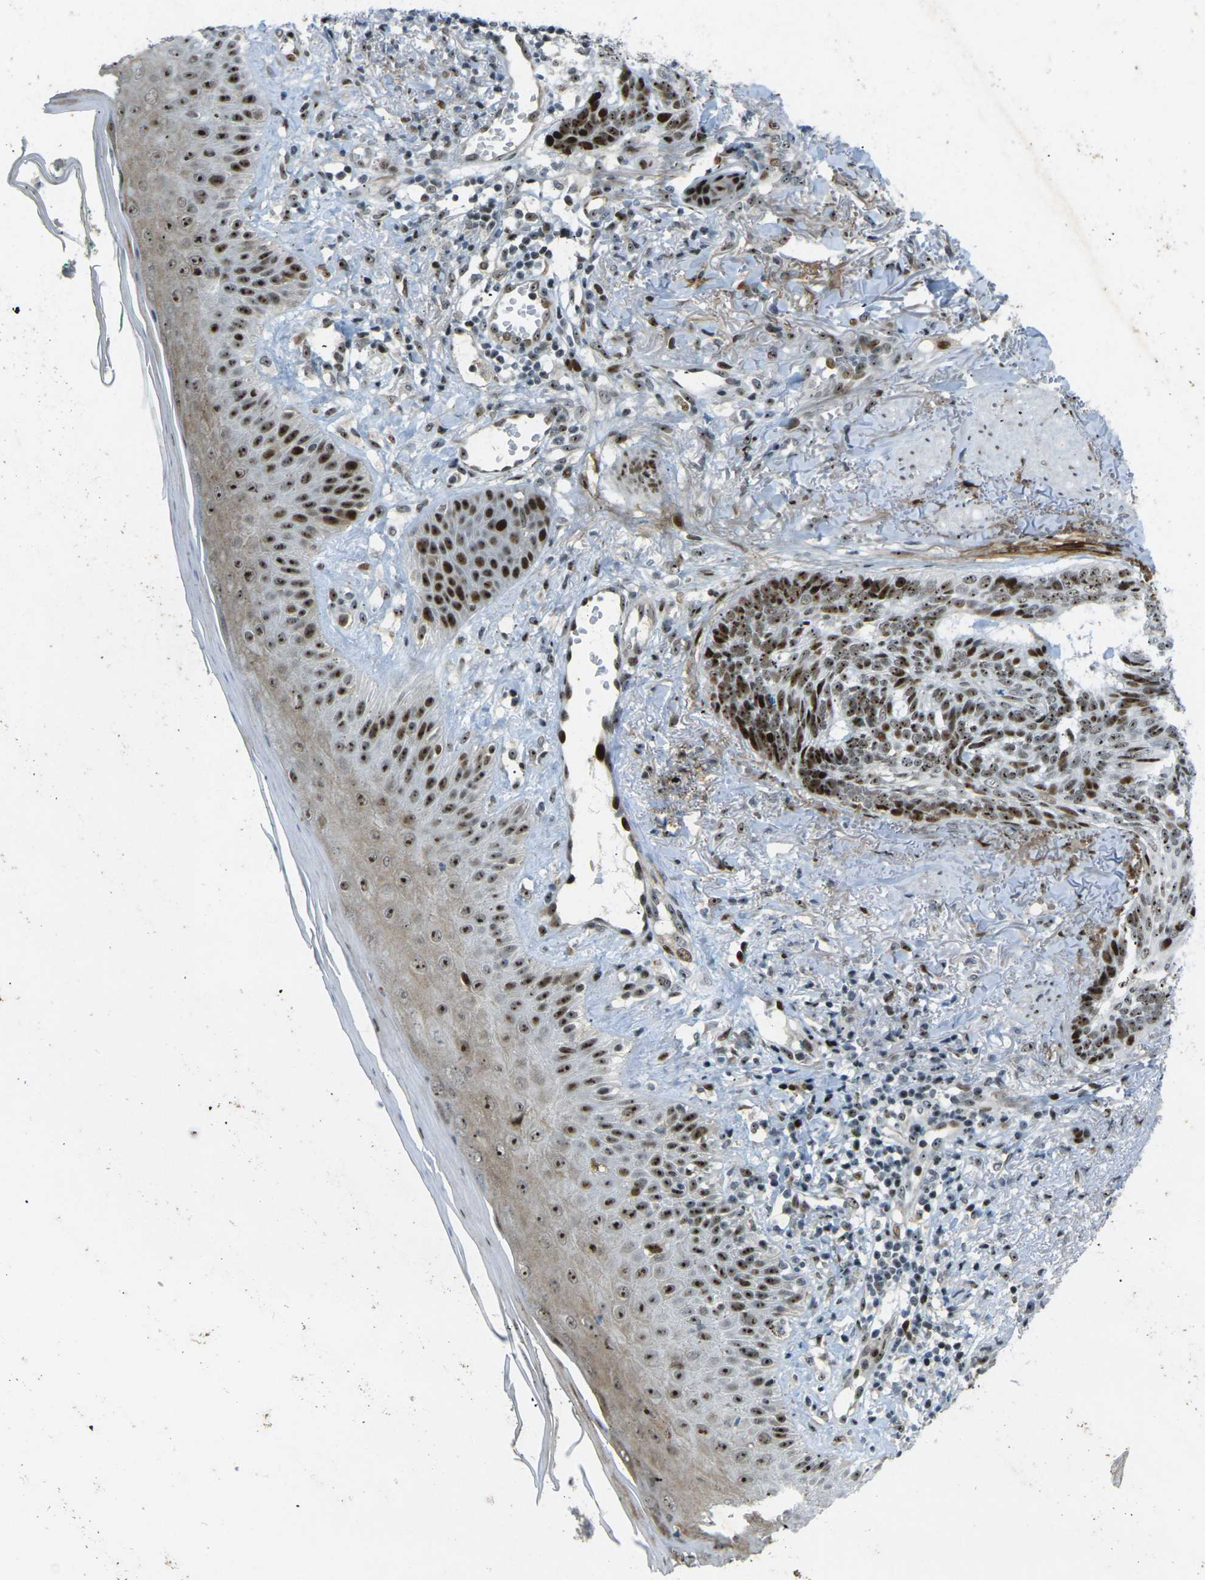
{"staining": {"intensity": "strong", "quantity": ">75%", "location": "nuclear"}, "tissue": "skin cancer", "cell_type": "Tumor cells", "image_type": "cancer", "snomed": [{"axis": "morphology", "description": "Basal cell carcinoma"}, {"axis": "topography", "description": "Skin"}], "caption": "Strong nuclear protein expression is present in approximately >75% of tumor cells in skin cancer.", "gene": "UBE2C", "patient": {"sex": "male", "age": 43}}